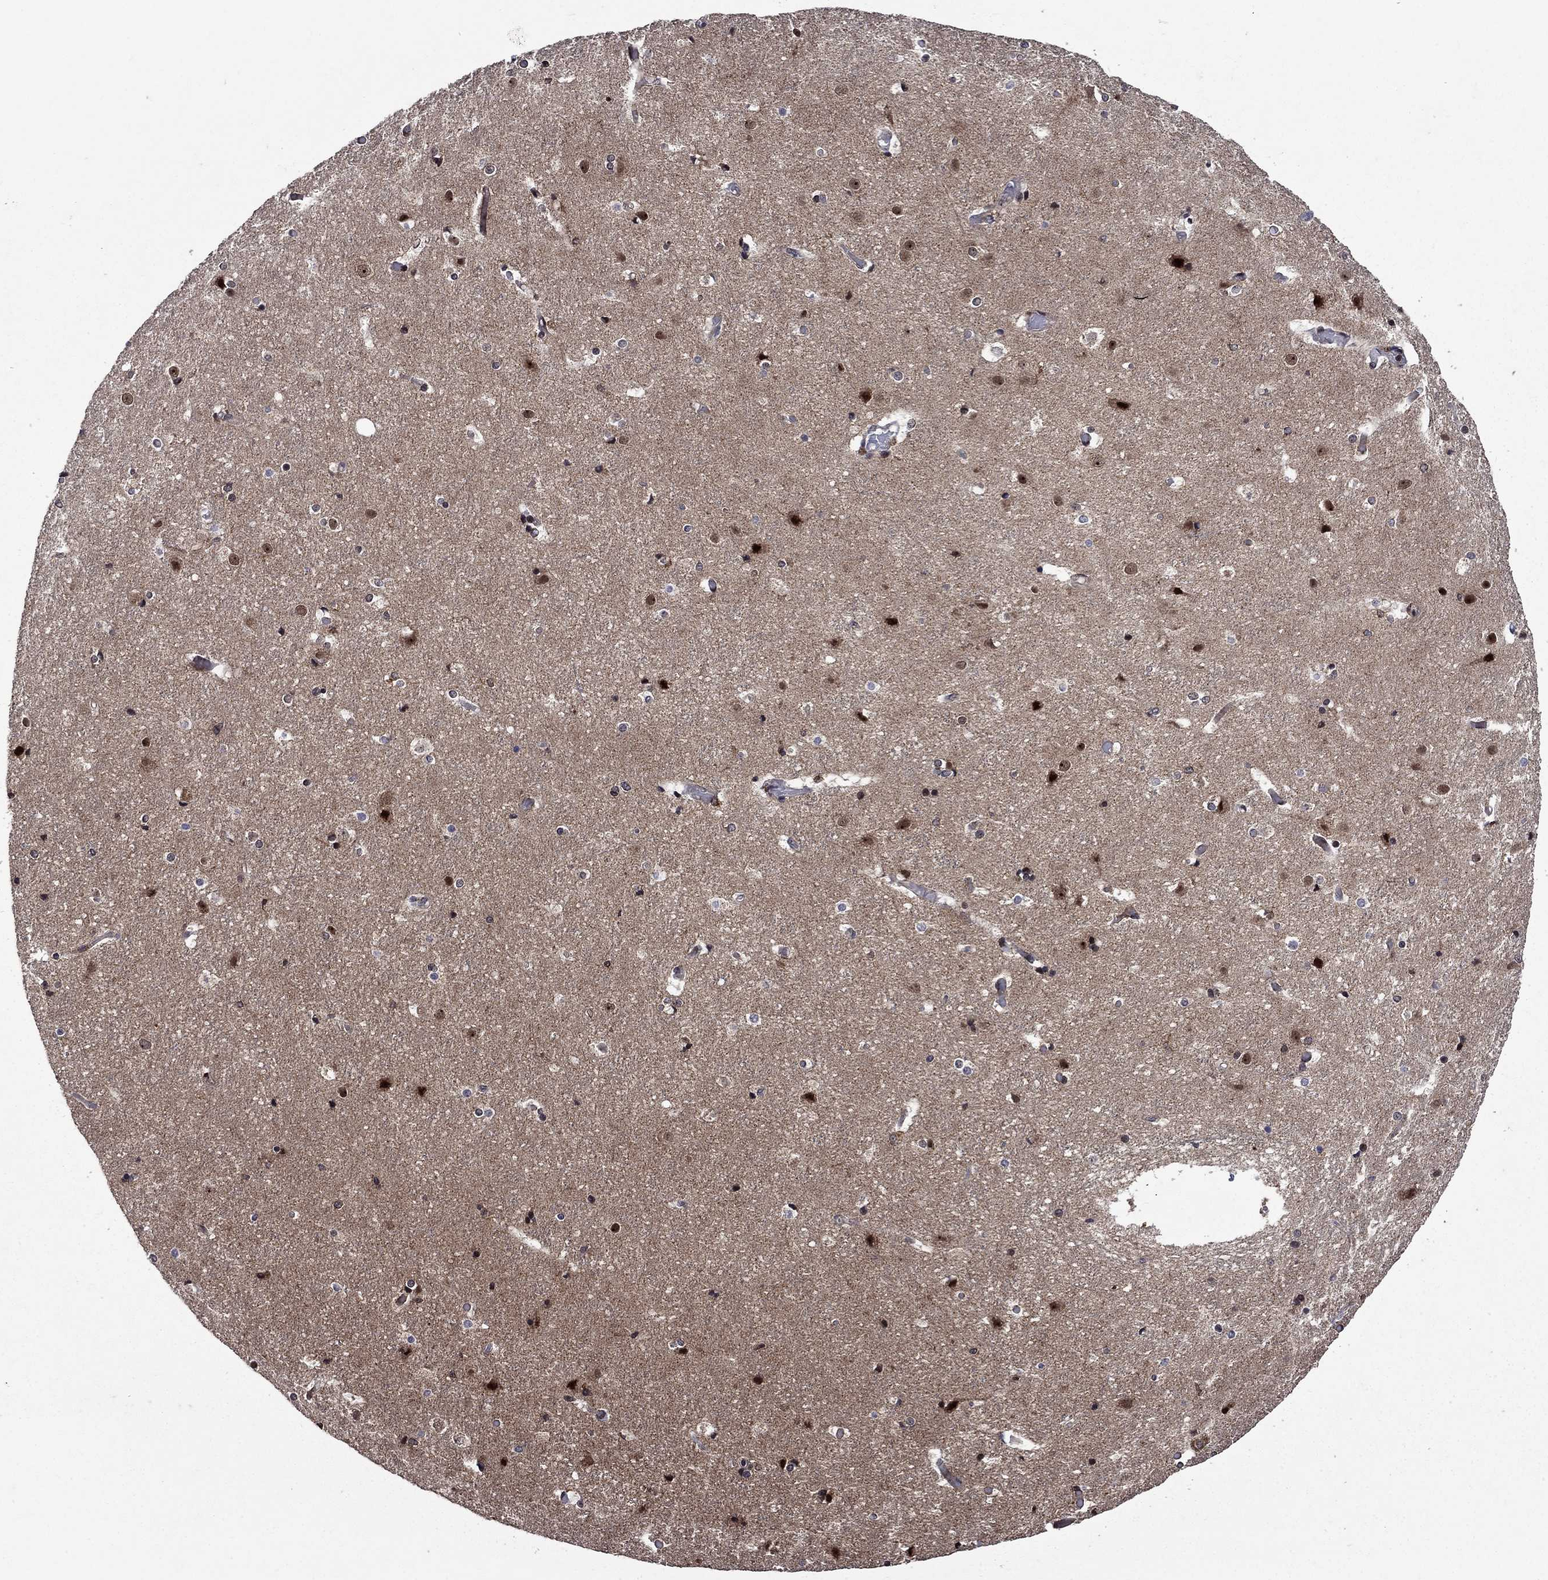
{"staining": {"intensity": "negative", "quantity": "none", "location": "none"}, "tissue": "cerebral cortex", "cell_type": "Endothelial cells", "image_type": "normal", "snomed": [{"axis": "morphology", "description": "Normal tissue, NOS"}, {"axis": "topography", "description": "Cerebral cortex"}], "caption": "The immunohistochemistry photomicrograph has no significant staining in endothelial cells of cerebral cortex.", "gene": "AGTPBP1", "patient": {"sex": "female", "age": 52}}